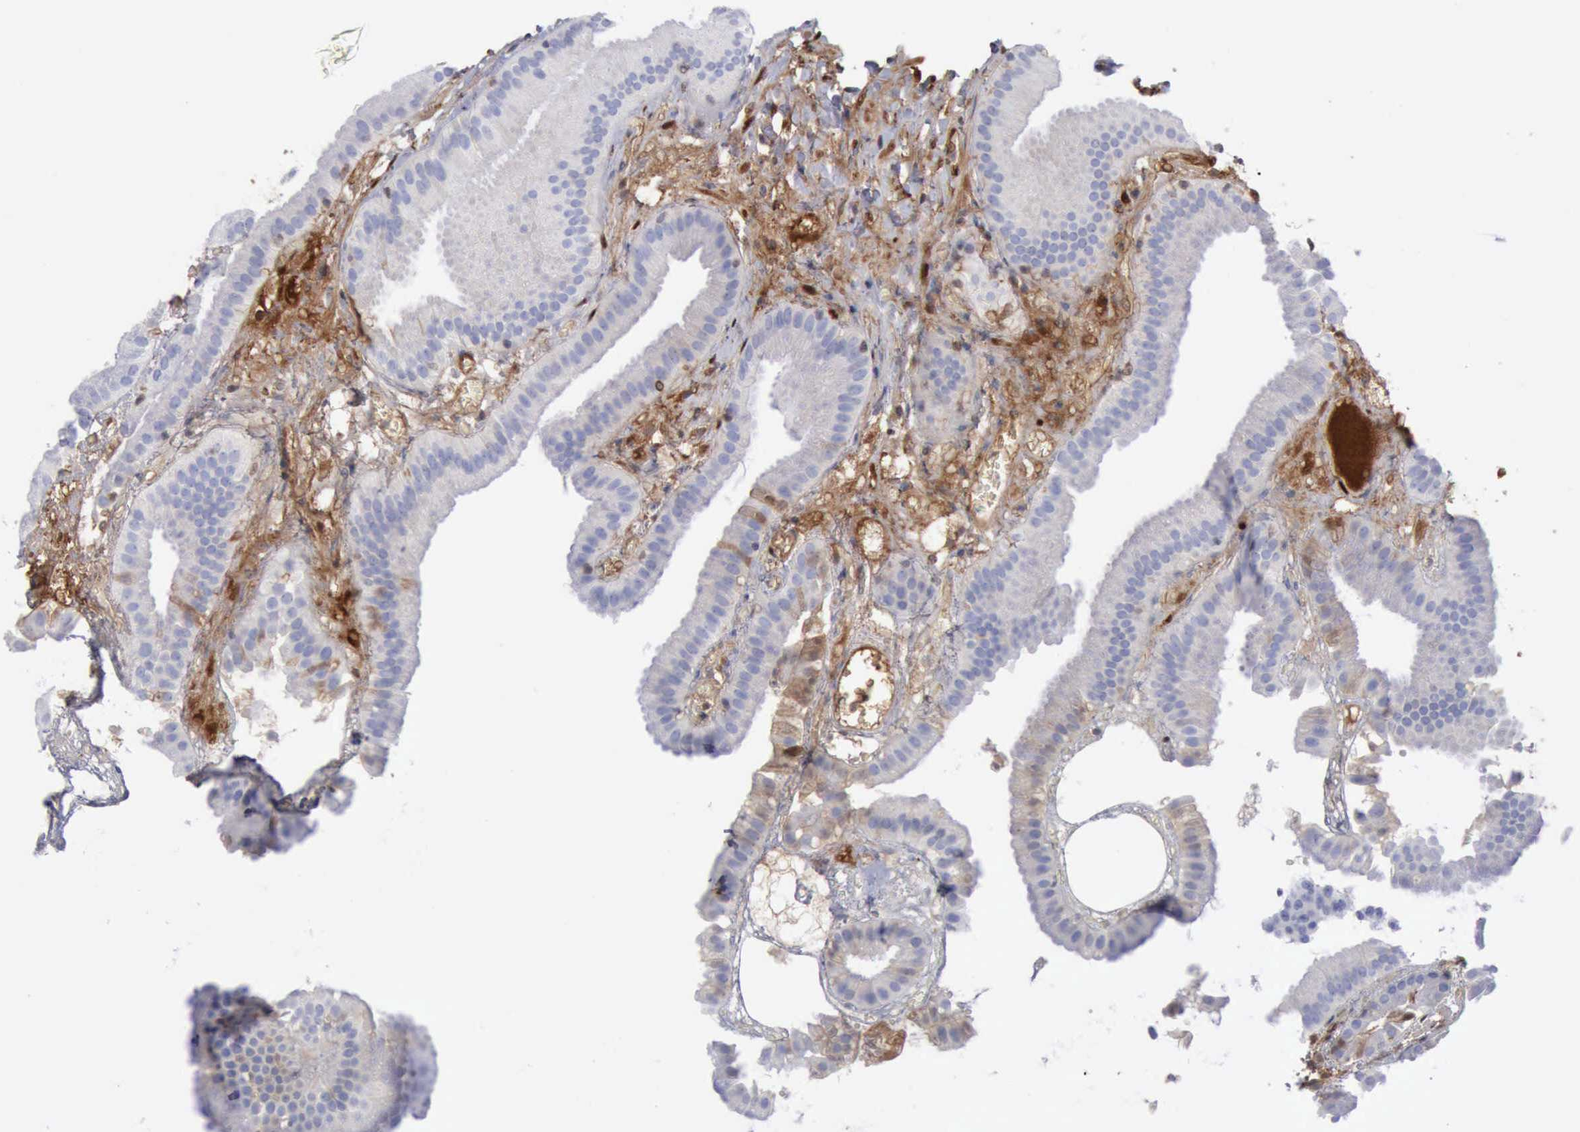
{"staining": {"intensity": "negative", "quantity": "none", "location": "none"}, "tissue": "gallbladder", "cell_type": "Glandular cells", "image_type": "normal", "snomed": [{"axis": "morphology", "description": "Normal tissue, NOS"}, {"axis": "topography", "description": "Gallbladder"}], "caption": "Immunohistochemistry (IHC) of normal human gallbladder shows no positivity in glandular cells. The staining was performed using DAB to visualize the protein expression in brown, while the nuclei were stained in blue with hematoxylin (Magnification: 20x).", "gene": "FHL1", "patient": {"sex": "female", "age": 63}}